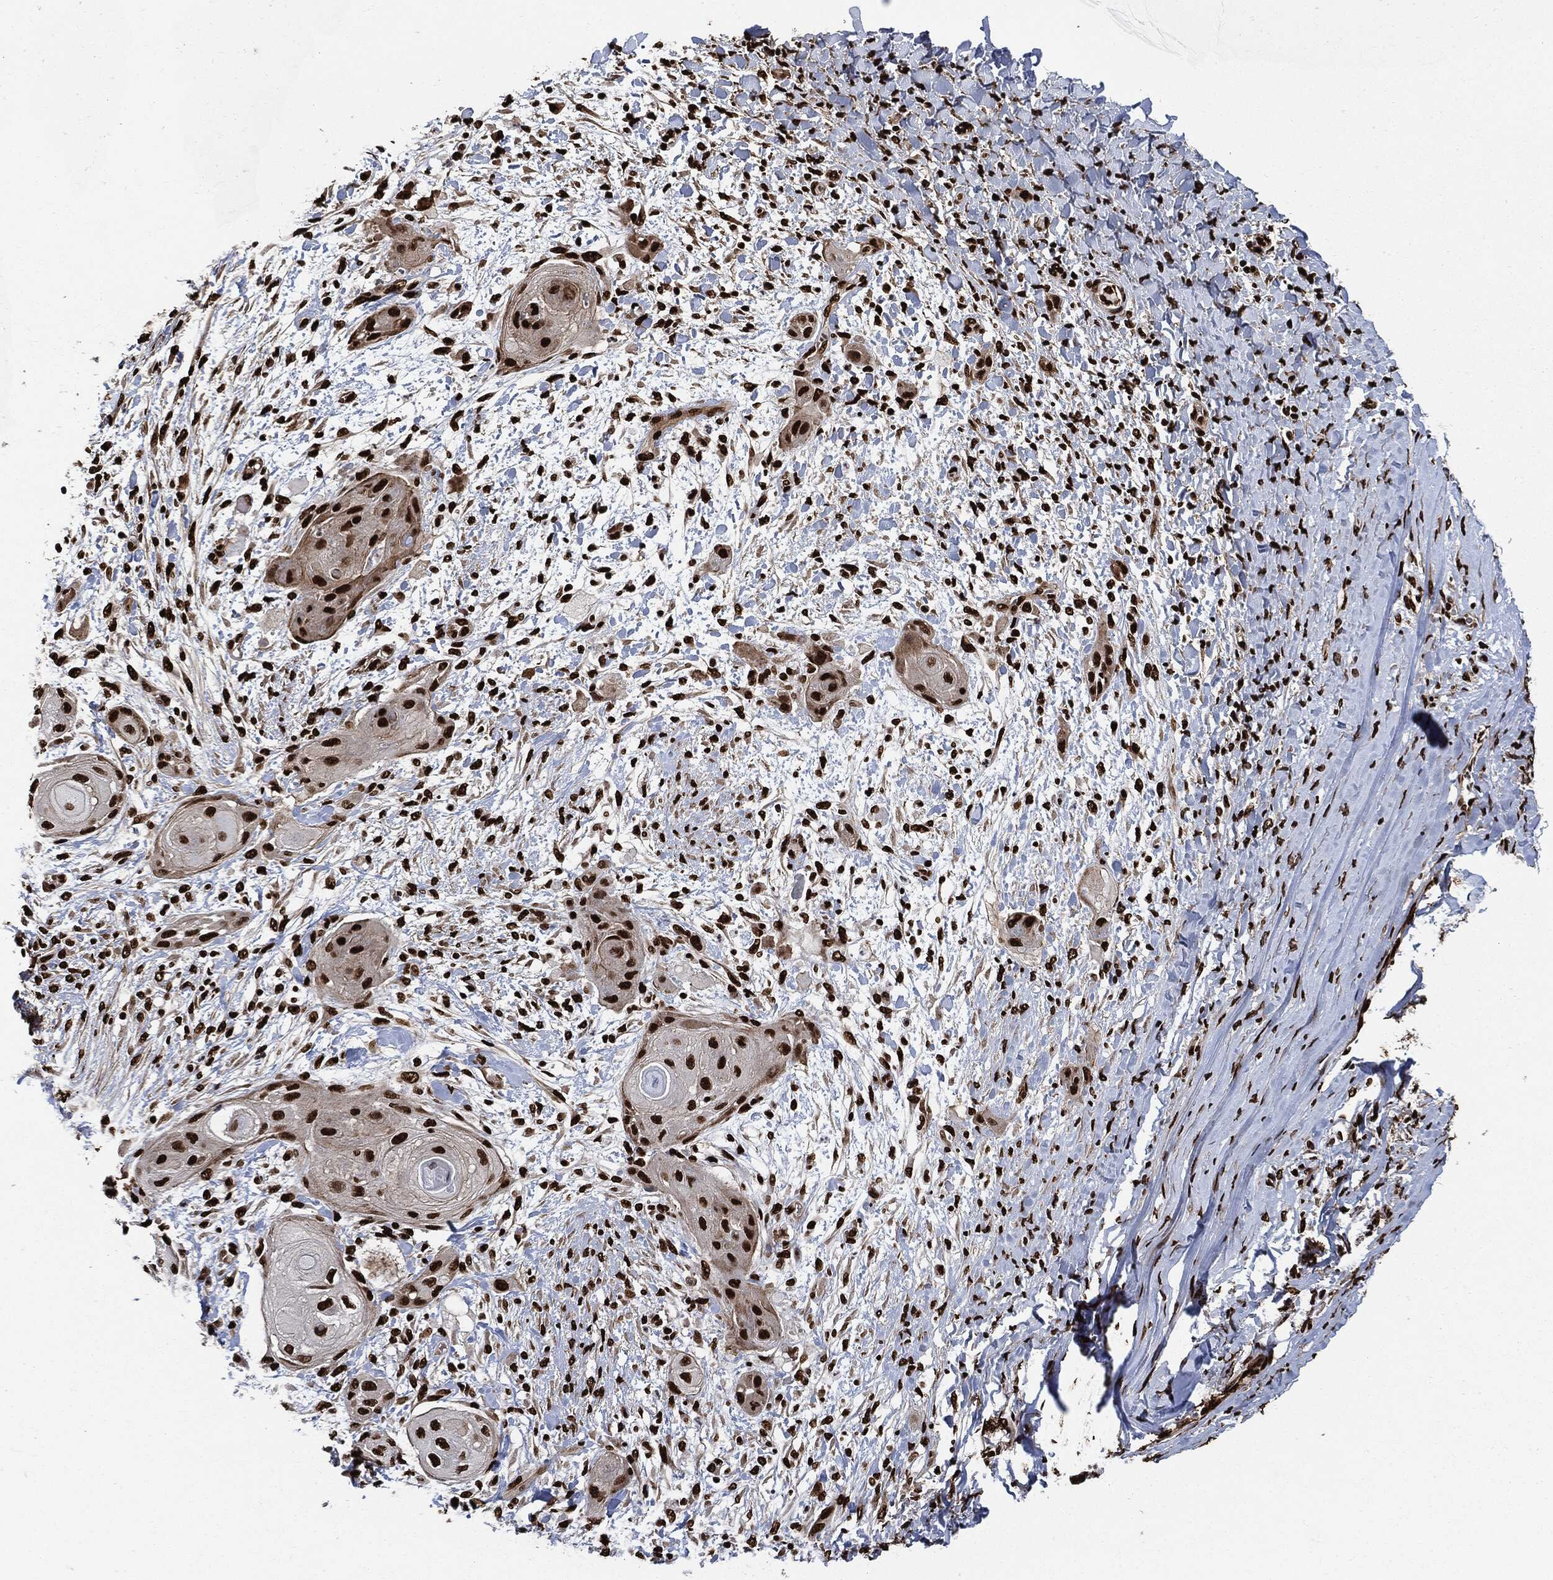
{"staining": {"intensity": "strong", "quantity": ">75%", "location": "nuclear"}, "tissue": "skin cancer", "cell_type": "Tumor cells", "image_type": "cancer", "snomed": [{"axis": "morphology", "description": "Squamous cell carcinoma, NOS"}, {"axis": "topography", "description": "Skin"}], "caption": "The histopathology image exhibits staining of skin cancer, revealing strong nuclear protein positivity (brown color) within tumor cells.", "gene": "RECQL", "patient": {"sex": "male", "age": 62}}